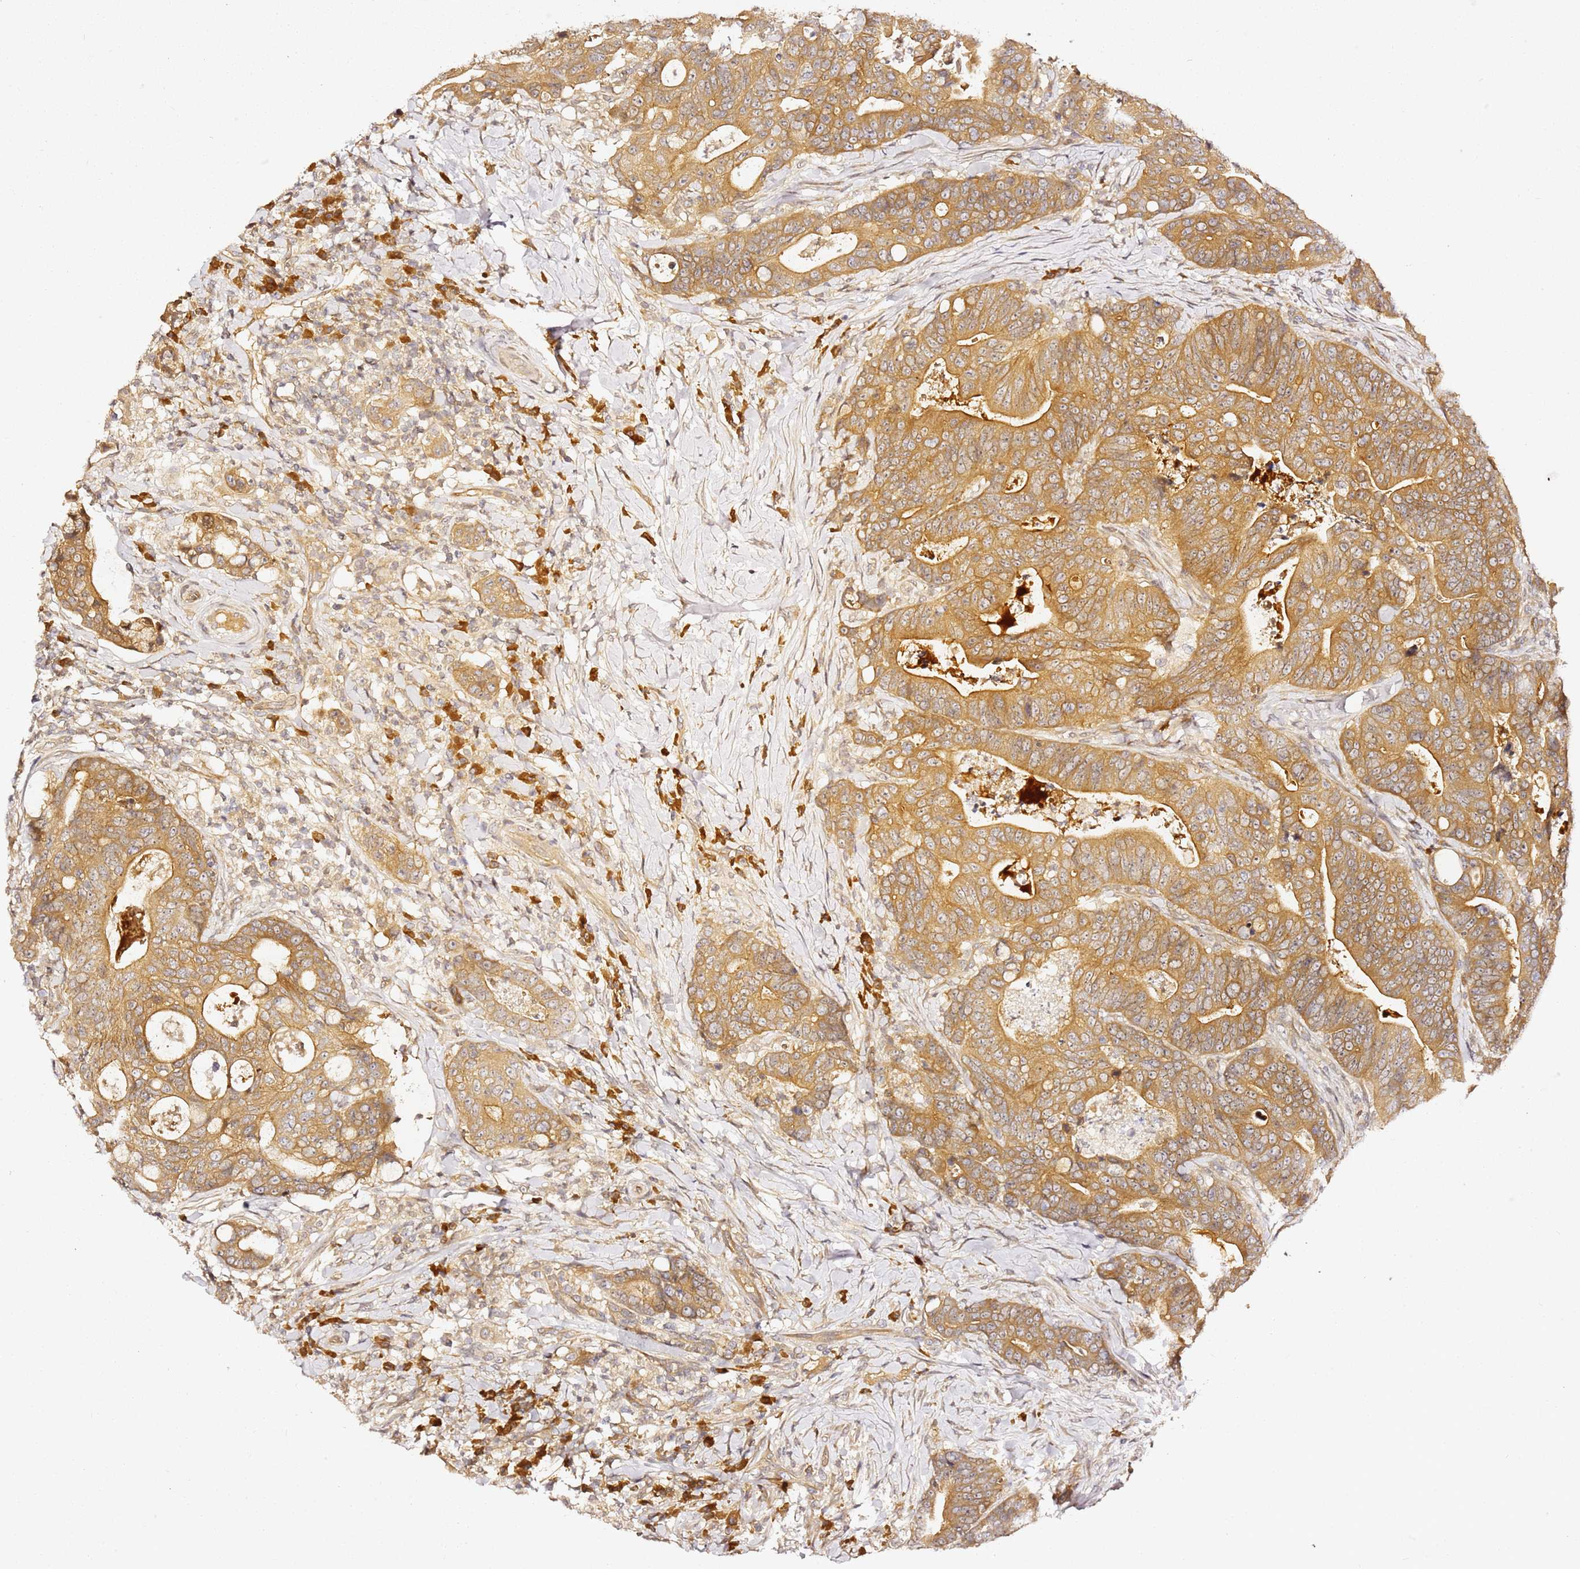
{"staining": {"intensity": "moderate", "quantity": ">75%", "location": "cytoplasmic/membranous"}, "tissue": "colorectal cancer", "cell_type": "Tumor cells", "image_type": "cancer", "snomed": [{"axis": "morphology", "description": "Adenocarcinoma, NOS"}, {"axis": "topography", "description": "Colon"}], "caption": "High-magnification brightfield microscopy of colorectal cancer (adenocarcinoma) stained with DAB (brown) and counterstained with hematoxylin (blue). tumor cells exhibit moderate cytoplasmic/membranous staining is seen in approximately>75% of cells.", "gene": "OSBPL2", "patient": {"sex": "female", "age": 82}}